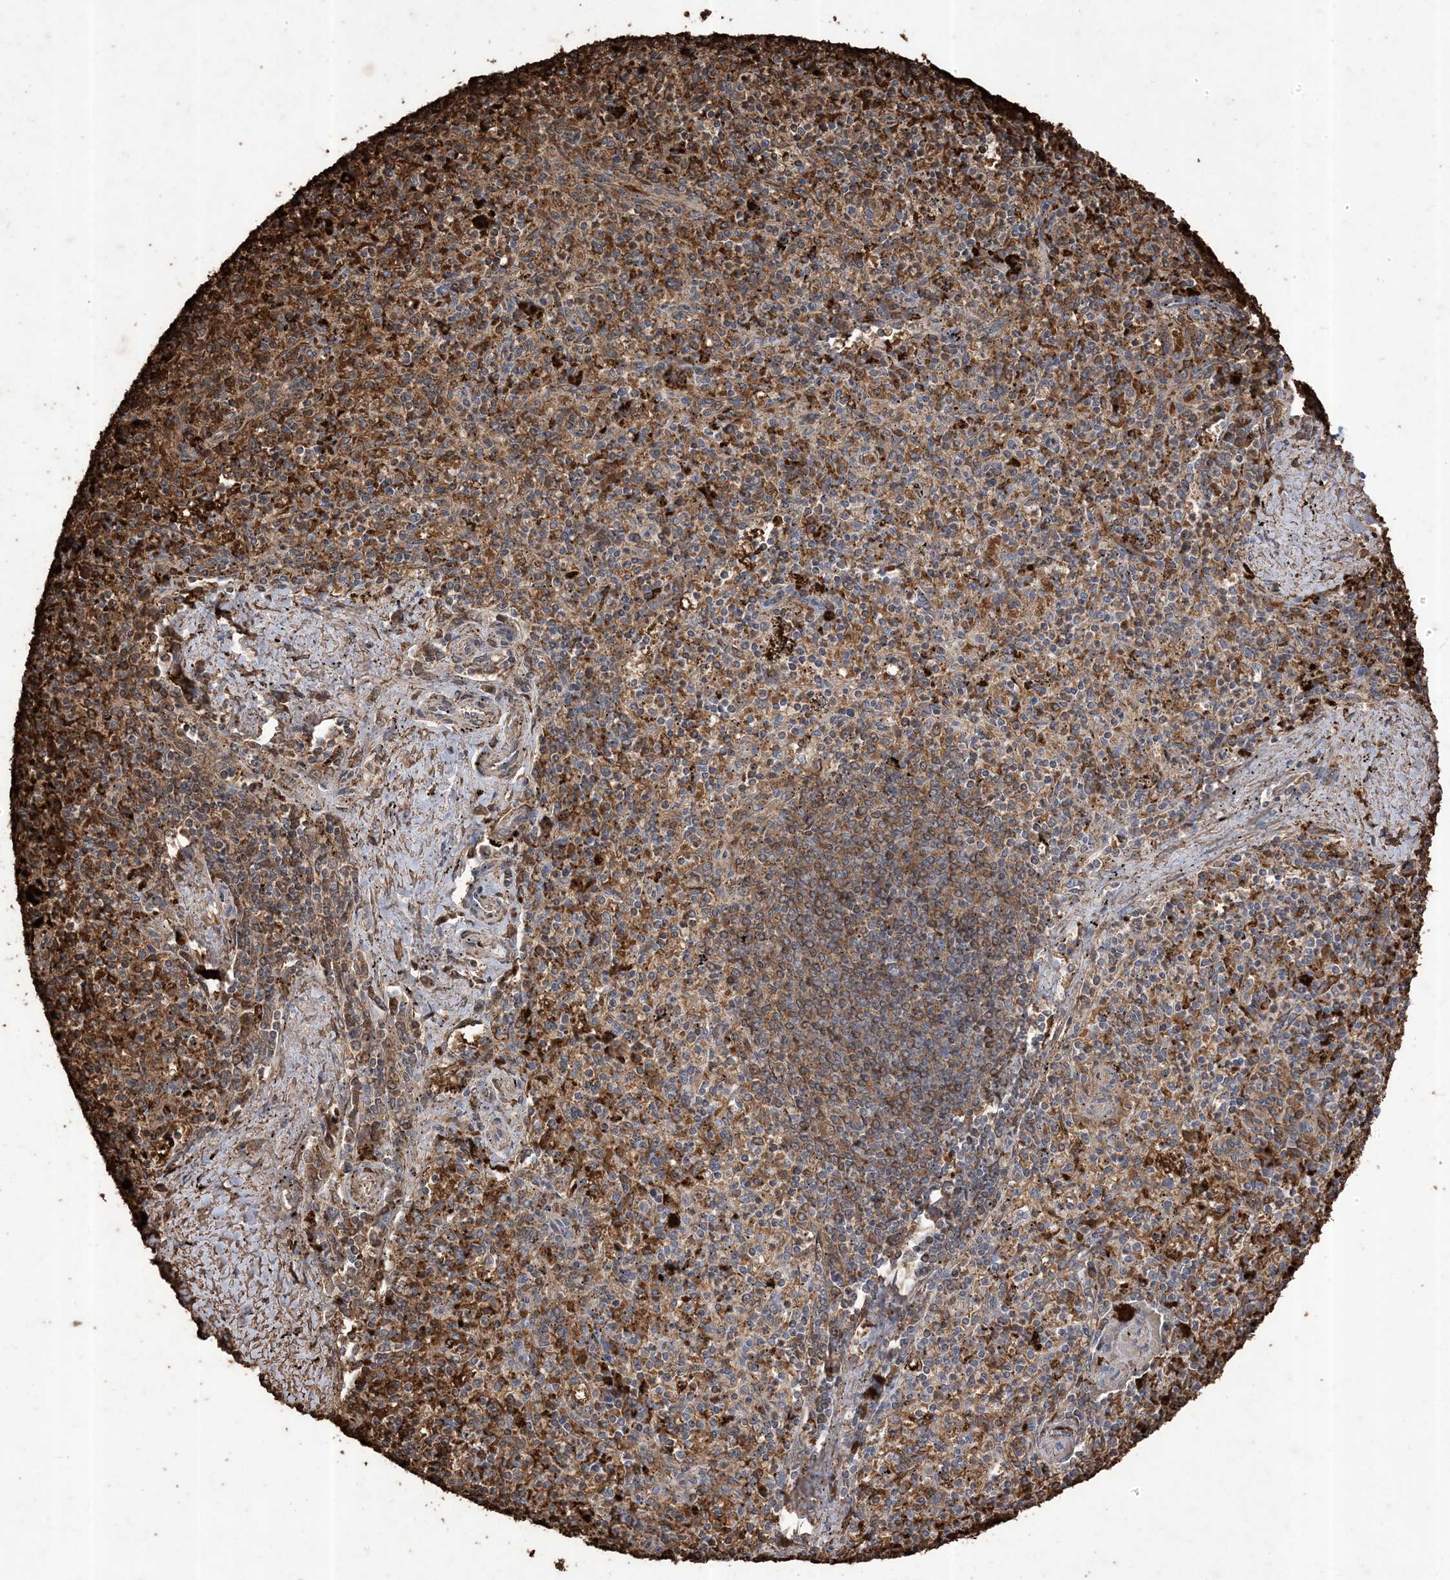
{"staining": {"intensity": "moderate", "quantity": "25%-75%", "location": "cytoplasmic/membranous"}, "tissue": "spleen", "cell_type": "Cells in red pulp", "image_type": "normal", "snomed": [{"axis": "morphology", "description": "Normal tissue, NOS"}, {"axis": "topography", "description": "Spleen"}], "caption": "Immunohistochemical staining of normal spleen shows medium levels of moderate cytoplasmic/membranous staining in about 25%-75% of cells in red pulp. The staining was performed using DAB (3,3'-diaminobenzidine), with brown indicating positive protein expression. Nuclei are stained blue with hematoxylin.", "gene": "HPS4", "patient": {"sex": "male", "age": 72}}